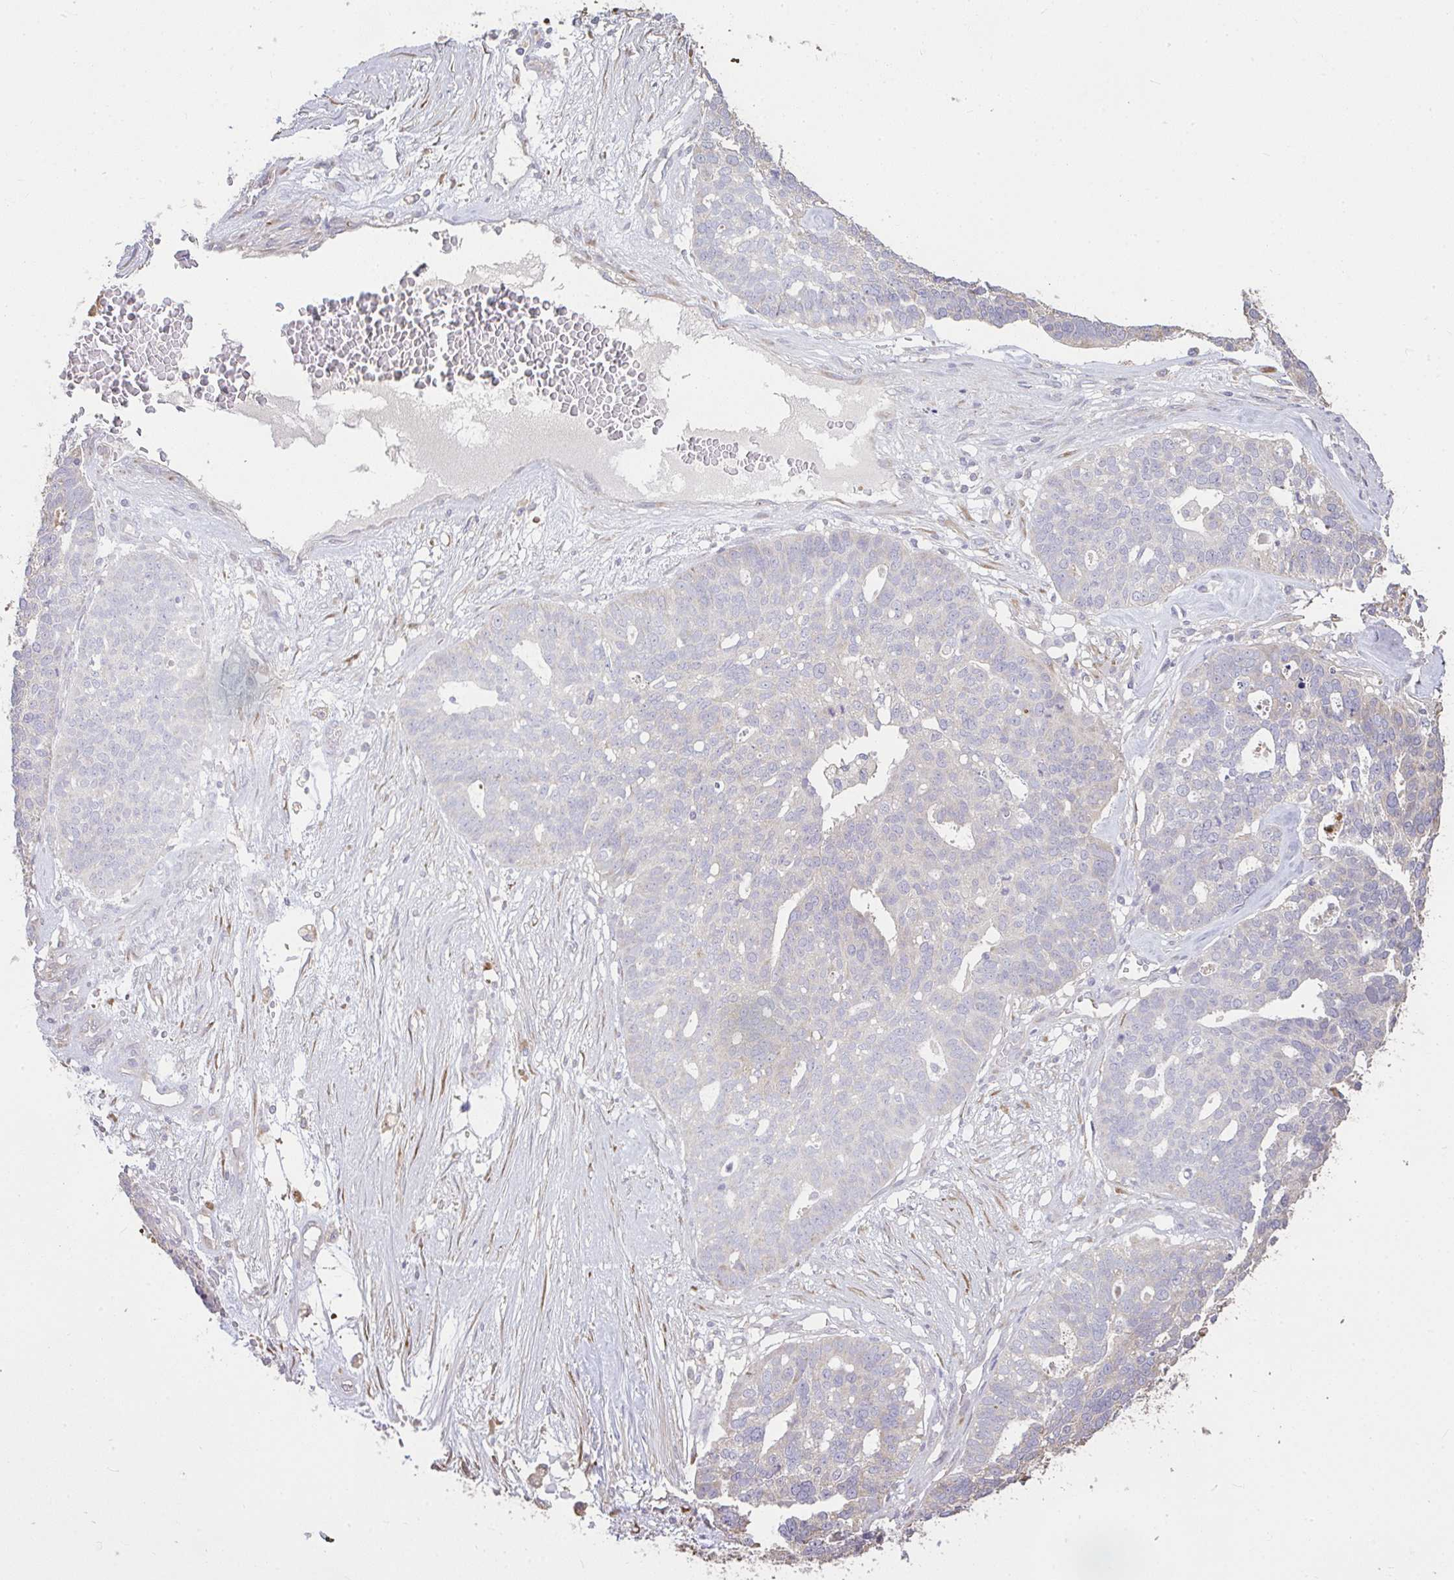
{"staining": {"intensity": "negative", "quantity": "none", "location": "none"}, "tissue": "ovarian cancer", "cell_type": "Tumor cells", "image_type": "cancer", "snomed": [{"axis": "morphology", "description": "Cystadenocarcinoma, serous, NOS"}, {"axis": "topography", "description": "Ovary"}], "caption": "DAB (3,3'-diaminobenzidine) immunohistochemical staining of serous cystadenocarcinoma (ovarian) exhibits no significant expression in tumor cells. Brightfield microscopy of IHC stained with DAB (brown) and hematoxylin (blue), captured at high magnification.", "gene": "BRINP3", "patient": {"sex": "female", "age": 59}}